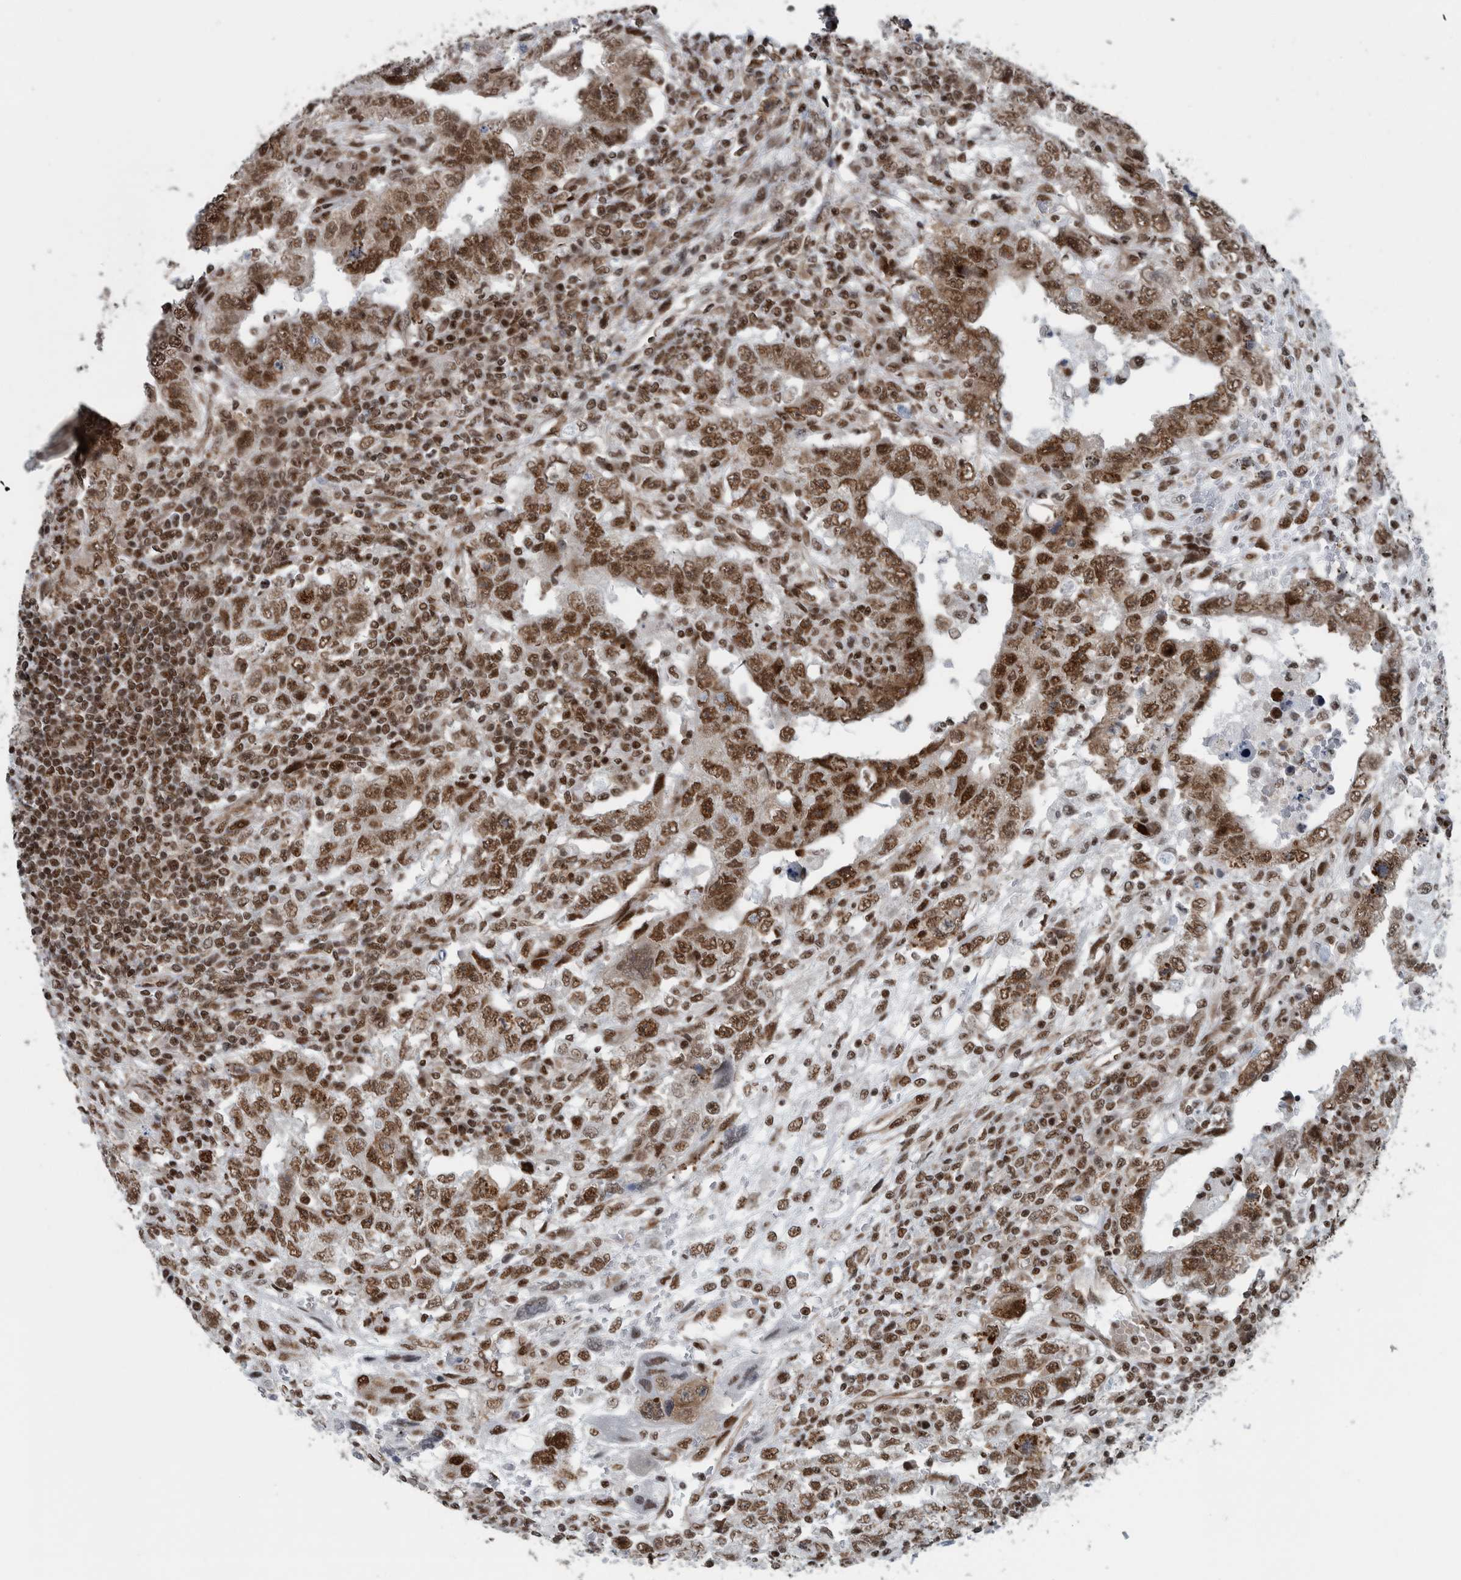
{"staining": {"intensity": "moderate", "quantity": ">75%", "location": "cytoplasmic/membranous,nuclear"}, "tissue": "testis cancer", "cell_type": "Tumor cells", "image_type": "cancer", "snomed": [{"axis": "morphology", "description": "Carcinoma, Embryonal, NOS"}, {"axis": "topography", "description": "Testis"}], "caption": "This is an image of IHC staining of testis cancer, which shows moderate positivity in the cytoplasmic/membranous and nuclear of tumor cells.", "gene": "DNMT3A", "patient": {"sex": "male", "age": 26}}